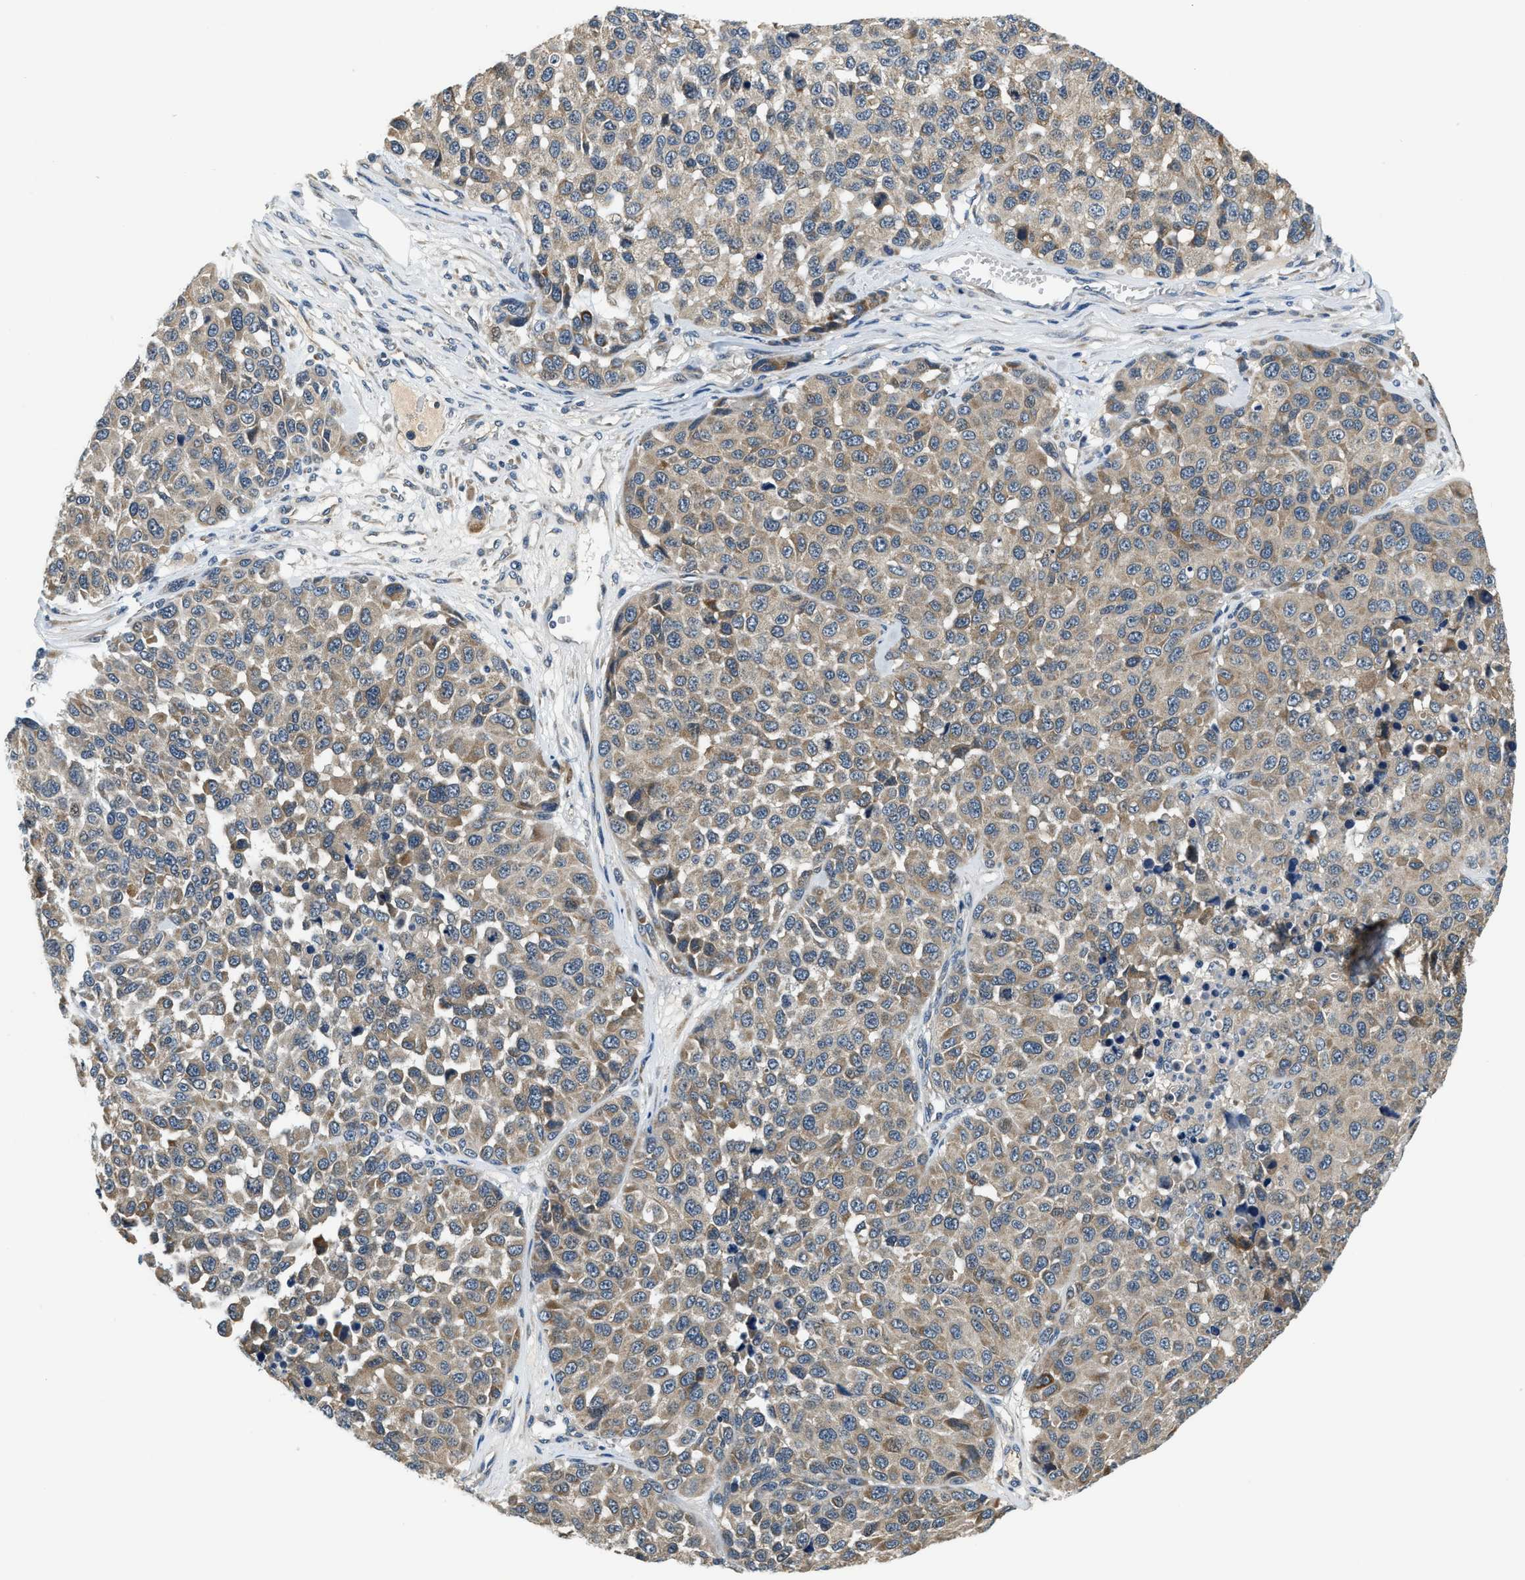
{"staining": {"intensity": "moderate", "quantity": ">75%", "location": "cytoplasmic/membranous"}, "tissue": "melanoma", "cell_type": "Tumor cells", "image_type": "cancer", "snomed": [{"axis": "morphology", "description": "Malignant melanoma, NOS"}, {"axis": "topography", "description": "Skin"}], "caption": "Tumor cells demonstrate medium levels of moderate cytoplasmic/membranous positivity in approximately >75% of cells in melanoma. Nuclei are stained in blue.", "gene": "YAE1", "patient": {"sex": "male", "age": 62}}